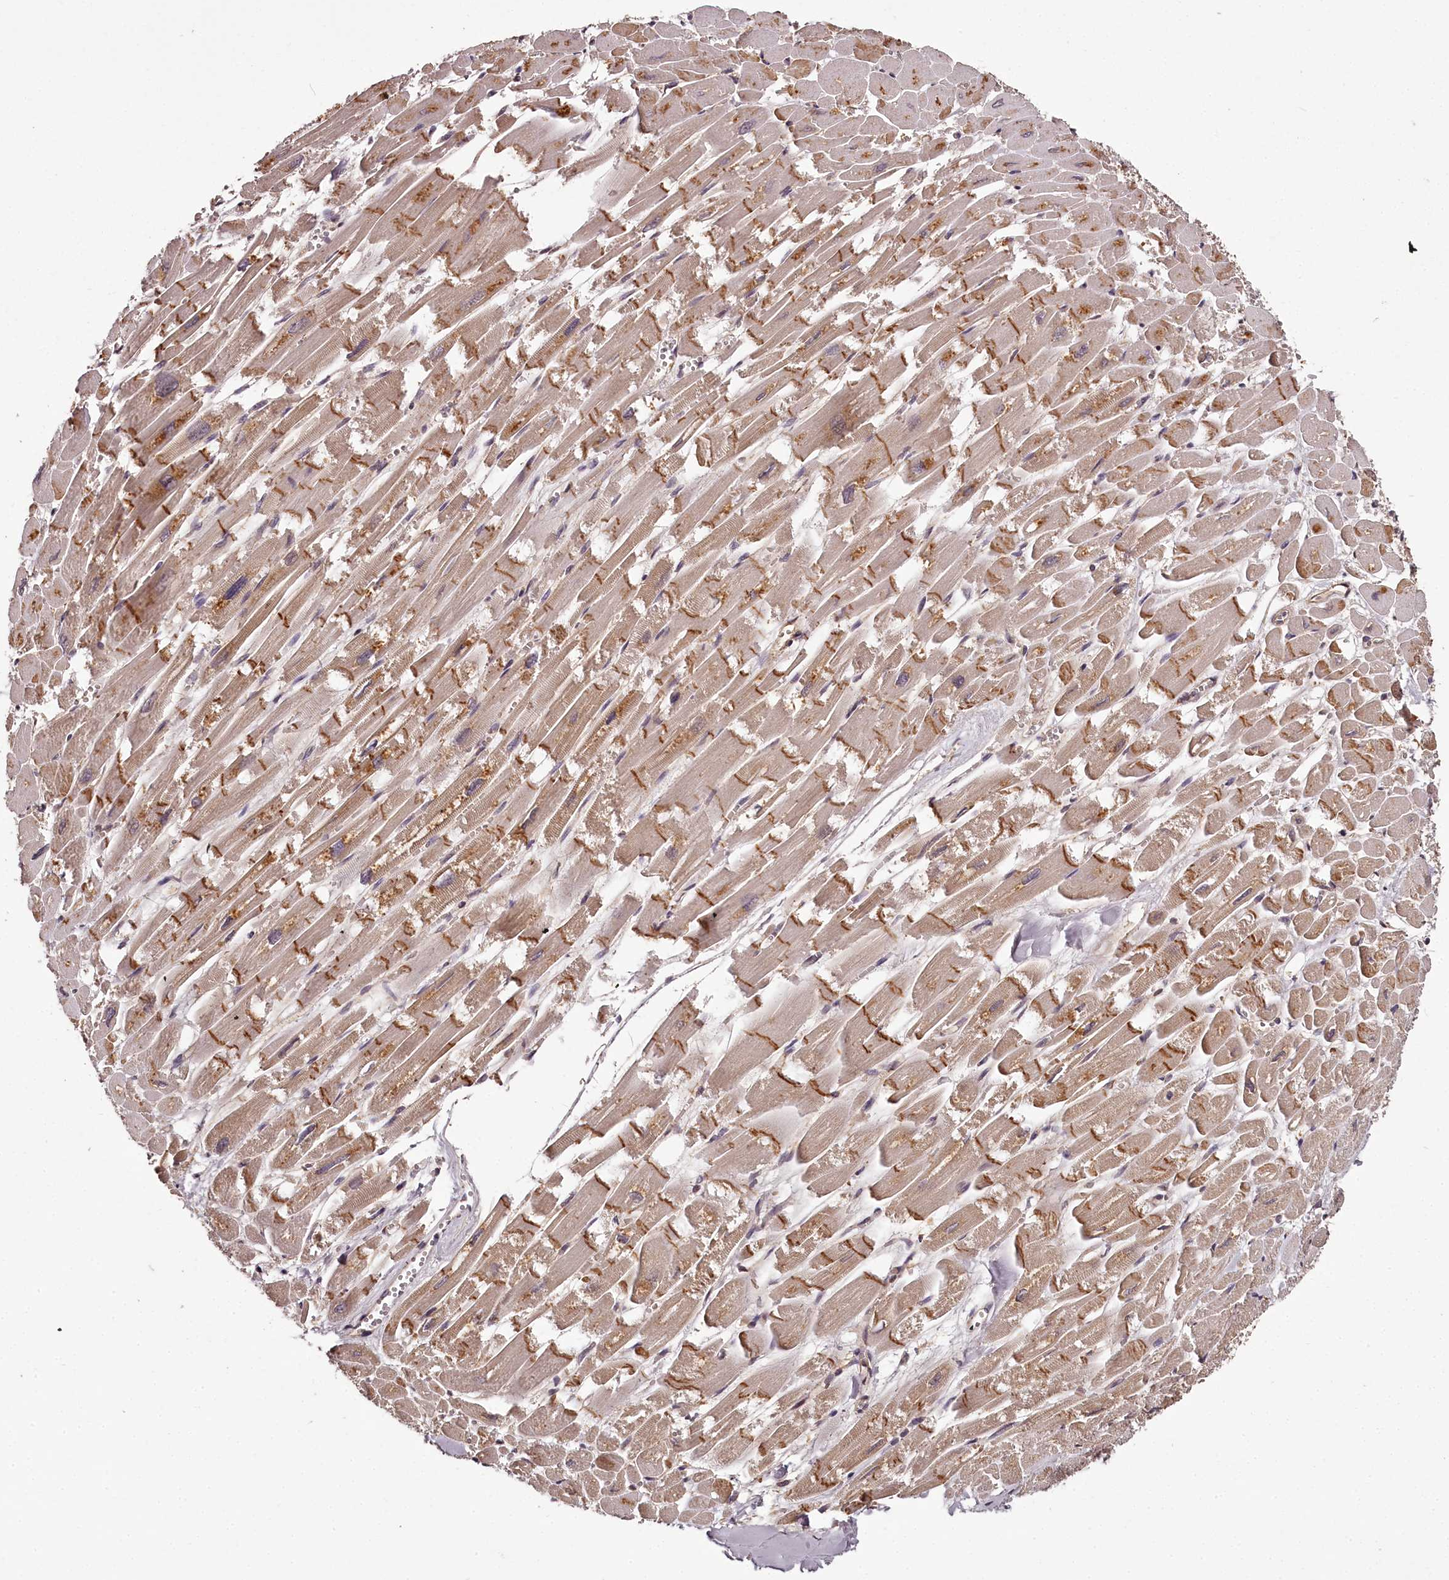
{"staining": {"intensity": "moderate", "quantity": "25%-75%", "location": "cytoplasmic/membranous,nuclear"}, "tissue": "heart muscle", "cell_type": "Cardiomyocytes", "image_type": "normal", "snomed": [{"axis": "morphology", "description": "Normal tissue, NOS"}, {"axis": "topography", "description": "Heart"}], "caption": "An image of heart muscle stained for a protein exhibits moderate cytoplasmic/membranous,nuclear brown staining in cardiomyocytes.", "gene": "MAML3", "patient": {"sex": "male", "age": 54}}